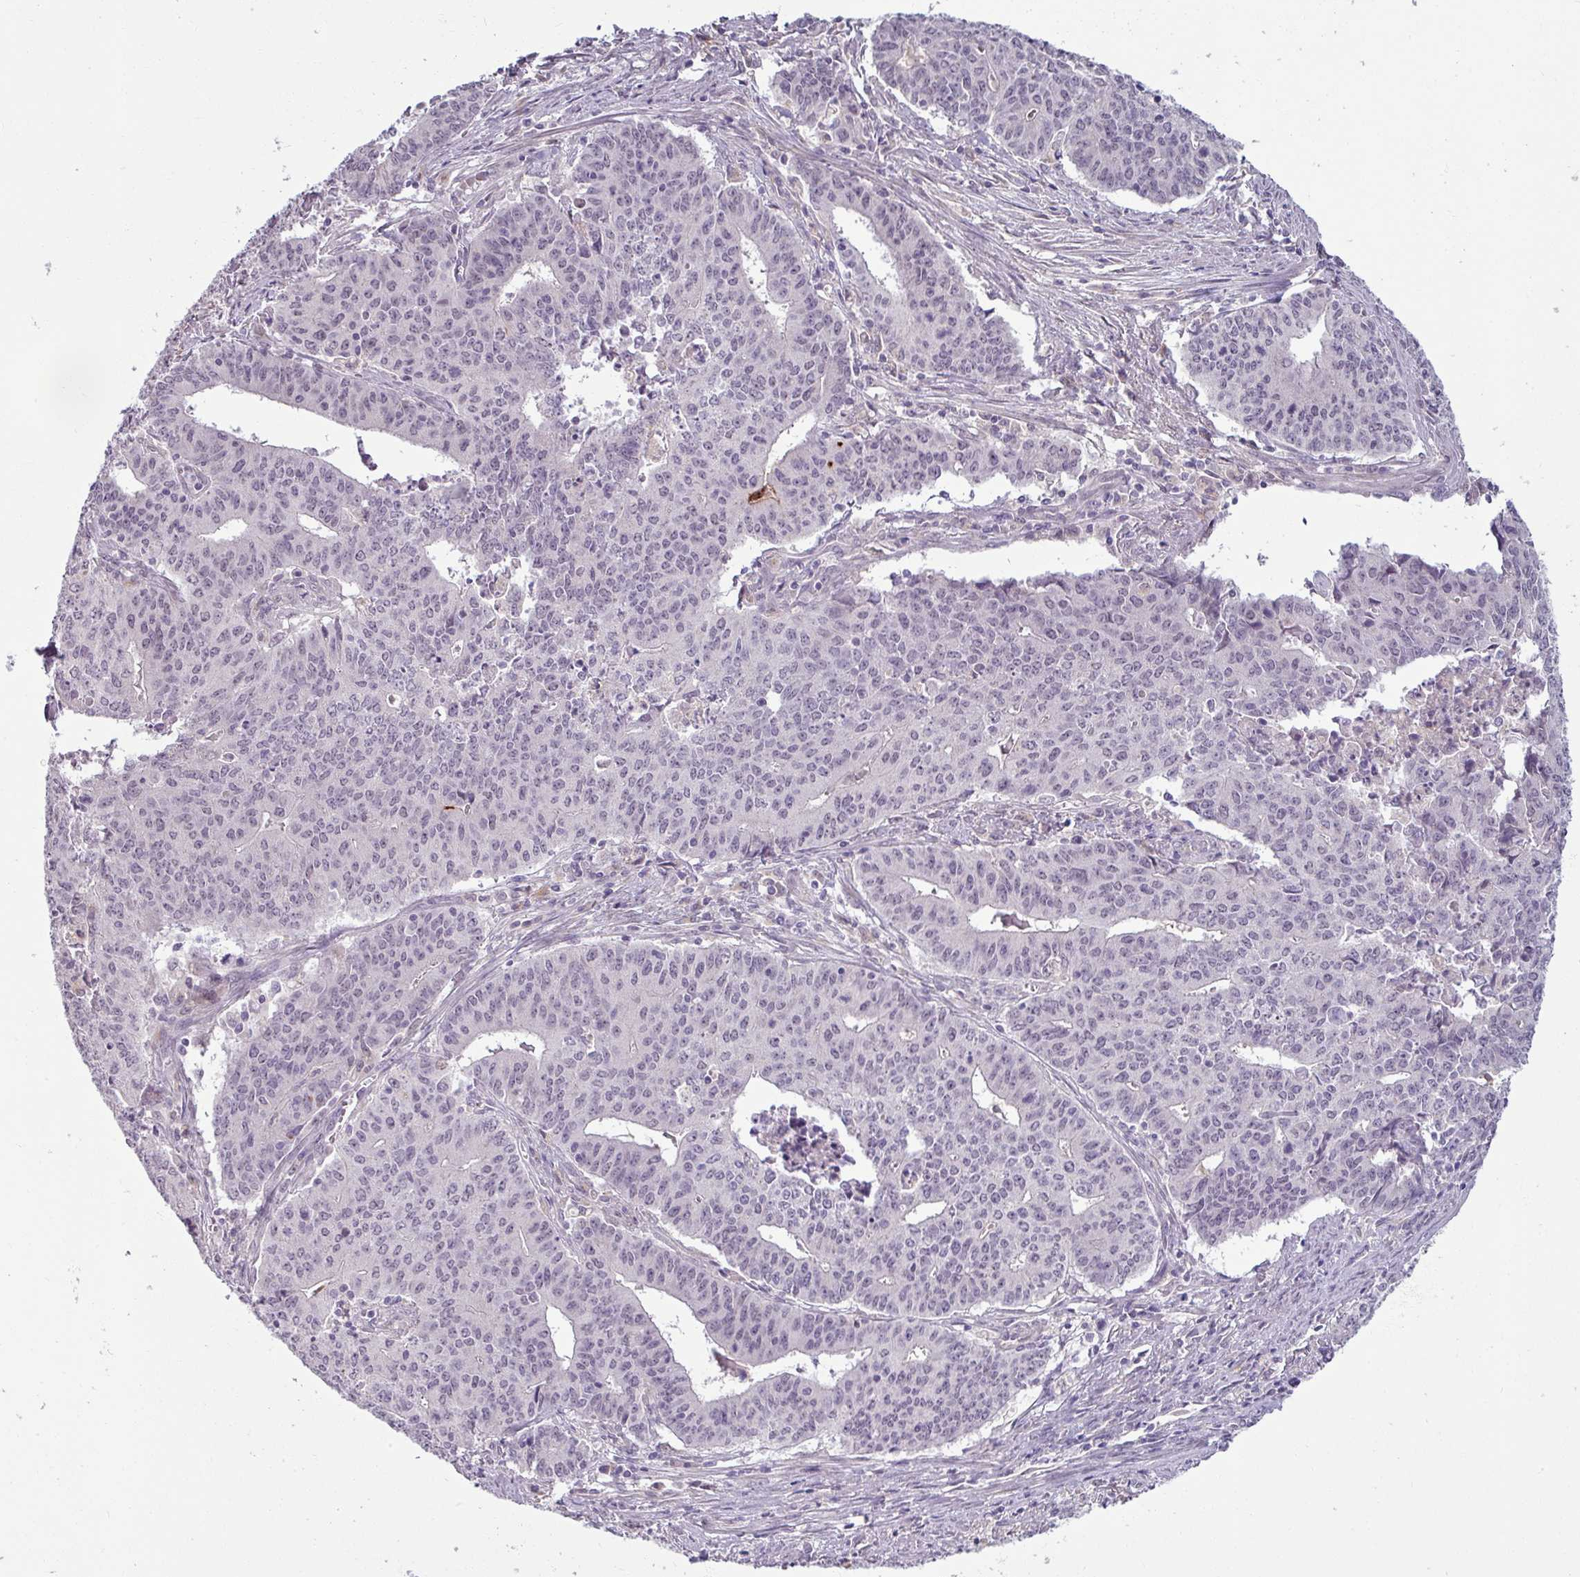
{"staining": {"intensity": "negative", "quantity": "none", "location": "none"}, "tissue": "endometrial cancer", "cell_type": "Tumor cells", "image_type": "cancer", "snomed": [{"axis": "morphology", "description": "Adenocarcinoma, NOS"}, {"axis": "topography", "description": "Endometrium"}], "caption": "Tumor cells are negative for protein expression in human endometrial adenocarcinoma. (DAB immunohistochemistry (IHC) visualized using brightfield microscopy, high magnification).", "gene": "UVSSA", "patient": {"sex": "female", "age": 59}}